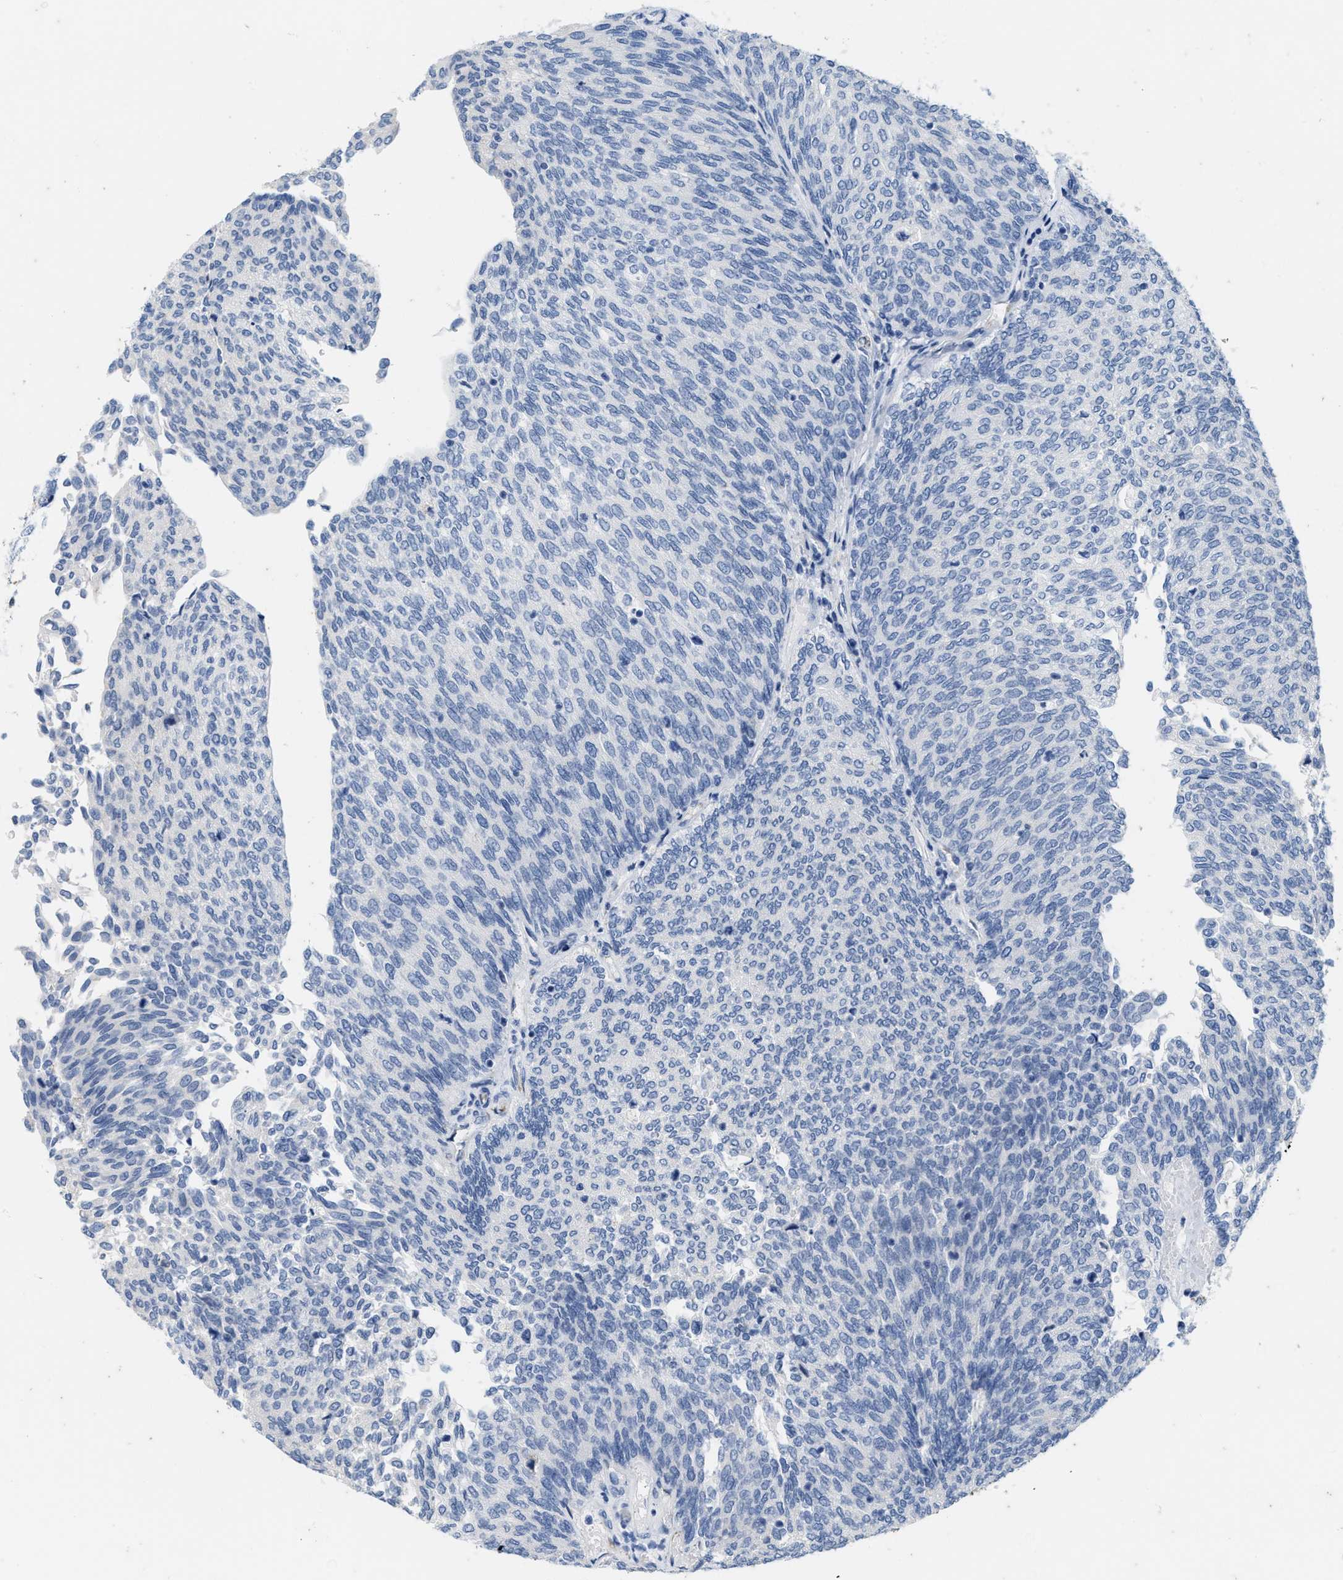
{"staining": {"intensity": "negative", "quantity": "none", "location": "none"}, "tissue": "urothelial cancer", "cell_type": "Tumor cells", "image_type": "cancer", "snomed": [{"axis": "morphology", "description": "Urothelial carcinoma, Low grade"}, {"axis": "topography", "description": "Urinary bladder"}], "caption": "This is an IHC photomicrograph of human low-grade urothelial carcinoma. There is no staining in tumor cells.", "gene": "ABCB11", "patient": {"sex": "female", "age": 79}}